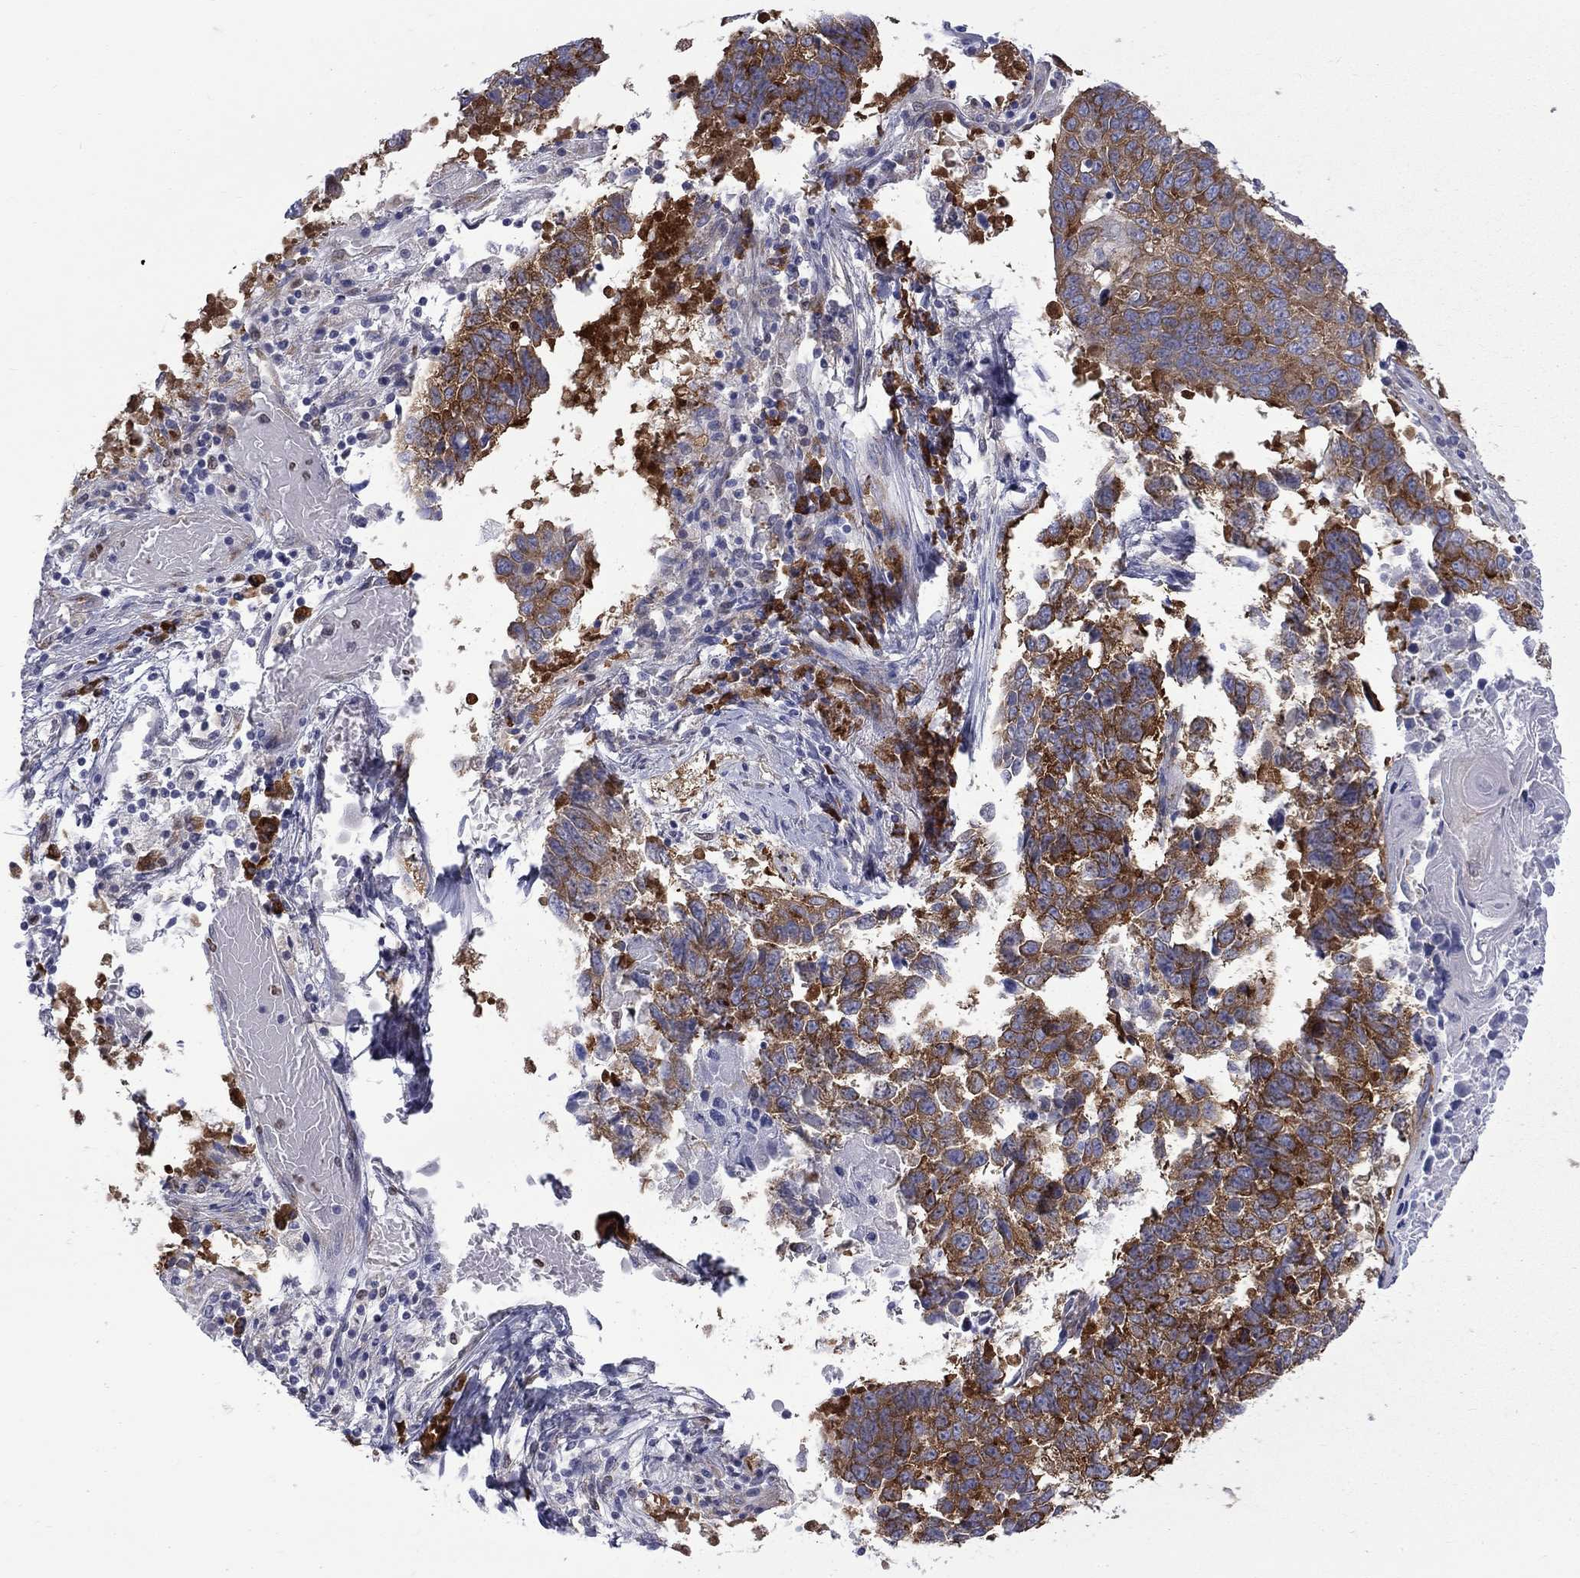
{"staining": {"intensity": "strong", "quantity": ">75%", "location": "cytoplasmic/membranous"}, "tissue": "lung cancer", "cell_type": "Tumor cells", "image_type": "cancer", "snomed": [{"axis": "morphology", "description": "Squamous cell carcinoma, NOS"}, {"axis": "topography", "description": "Lung"}], "caption": "This micrograph displays lung squamous cell carcinoma stained with immunohistochemistry (IHC) to label a protein in brown. The cytoplasmic/membranous of tumor cells show strong positivity for the protein. Nuclei are counter-stained blue.", "gene": "PABPC4", "patient": {"sex": "male", "age": 73}}